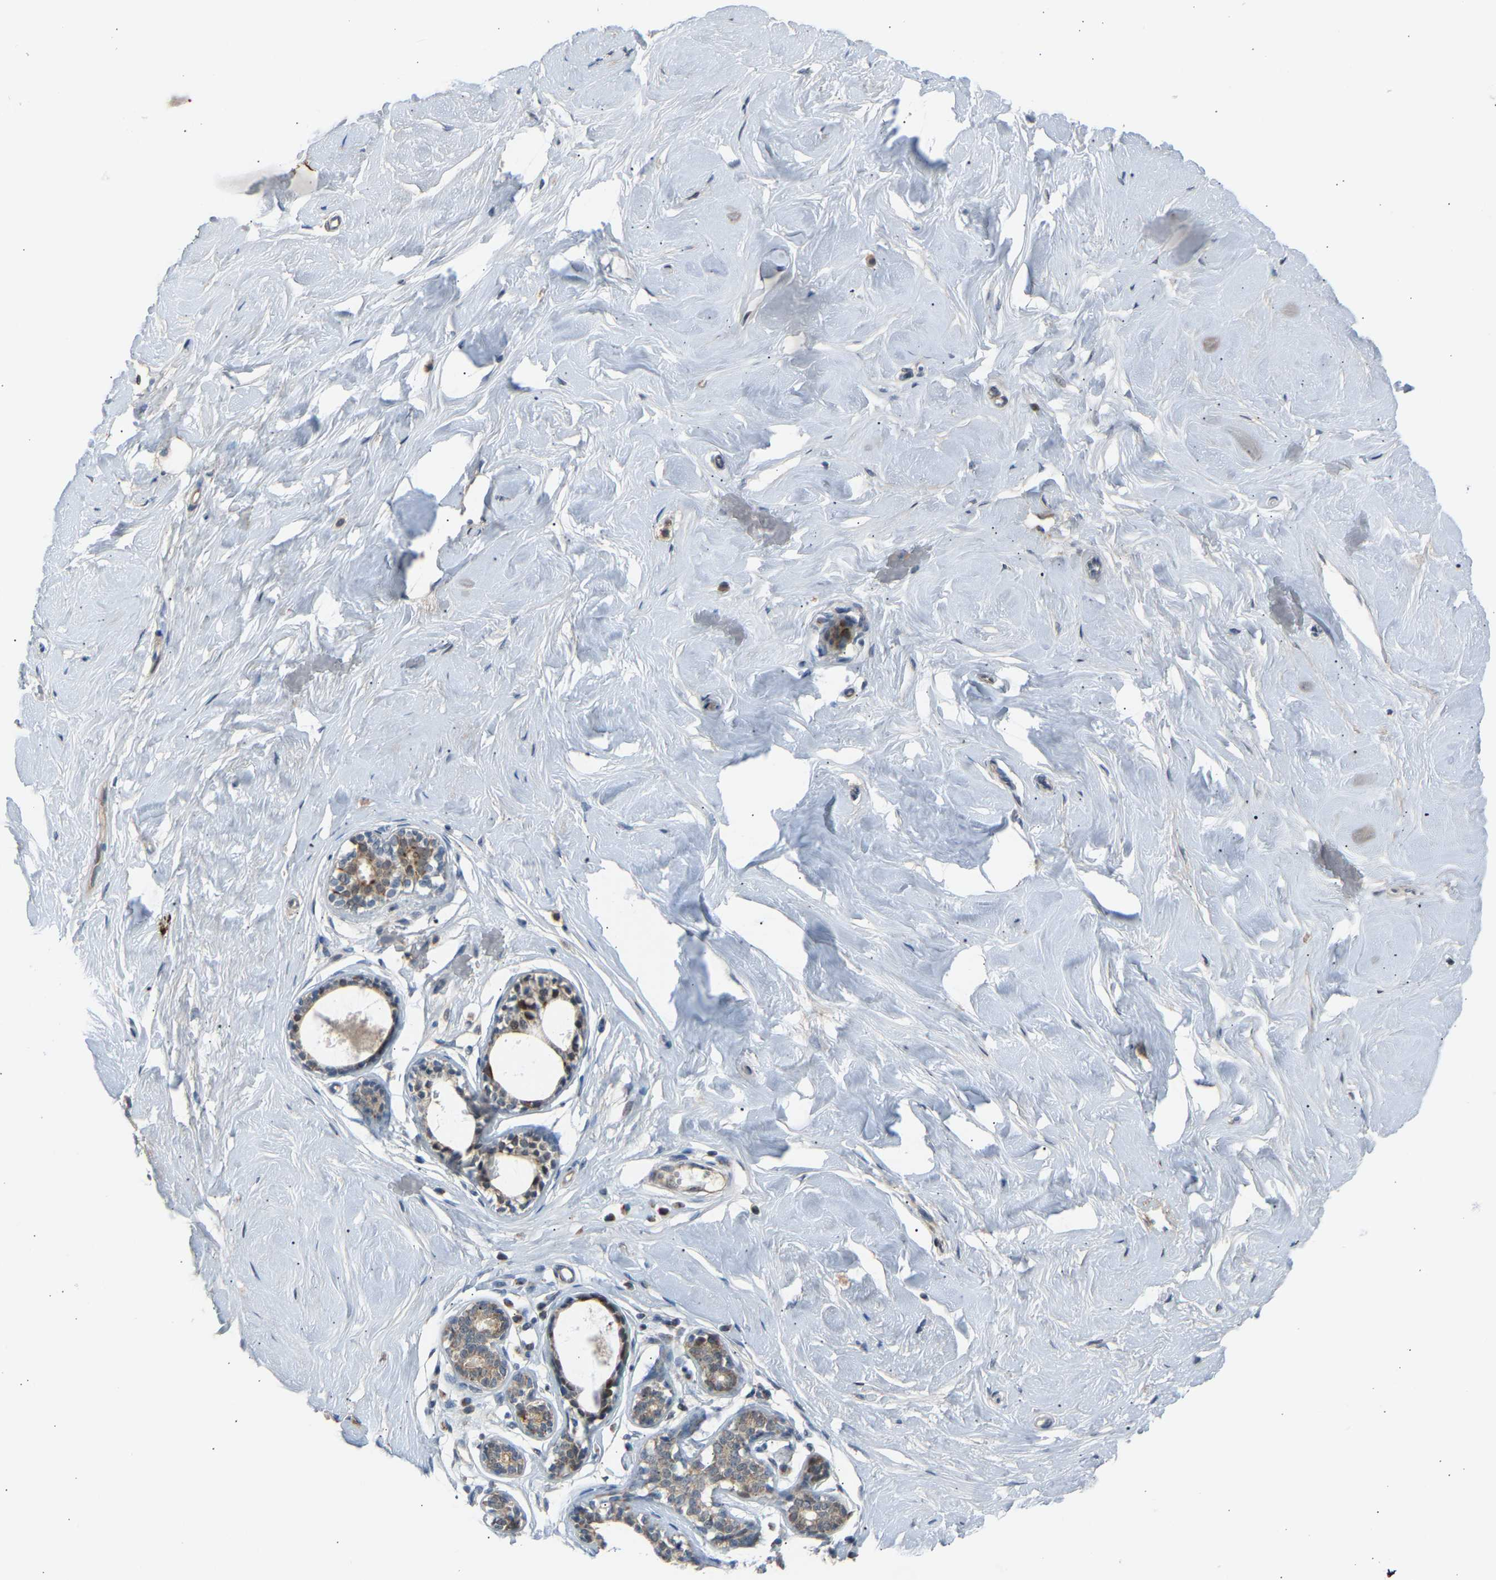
{"staining": {"intensity": "negative", "quantity": "none", "location": "none"}, "tissue": "breast", "cell_type": "Adipocytes", "image_type": "normal", "snomed": [{"axis": "morphology", "description": "Normal tissue, NOS"}, {"axis": "topography", "description": "Breast"}], "caption": "This is an IHC image of normal breast. There is no positivity in adipocytes.", "gene": "VPS41", "patient": {"sex": "female", "age": 23}}